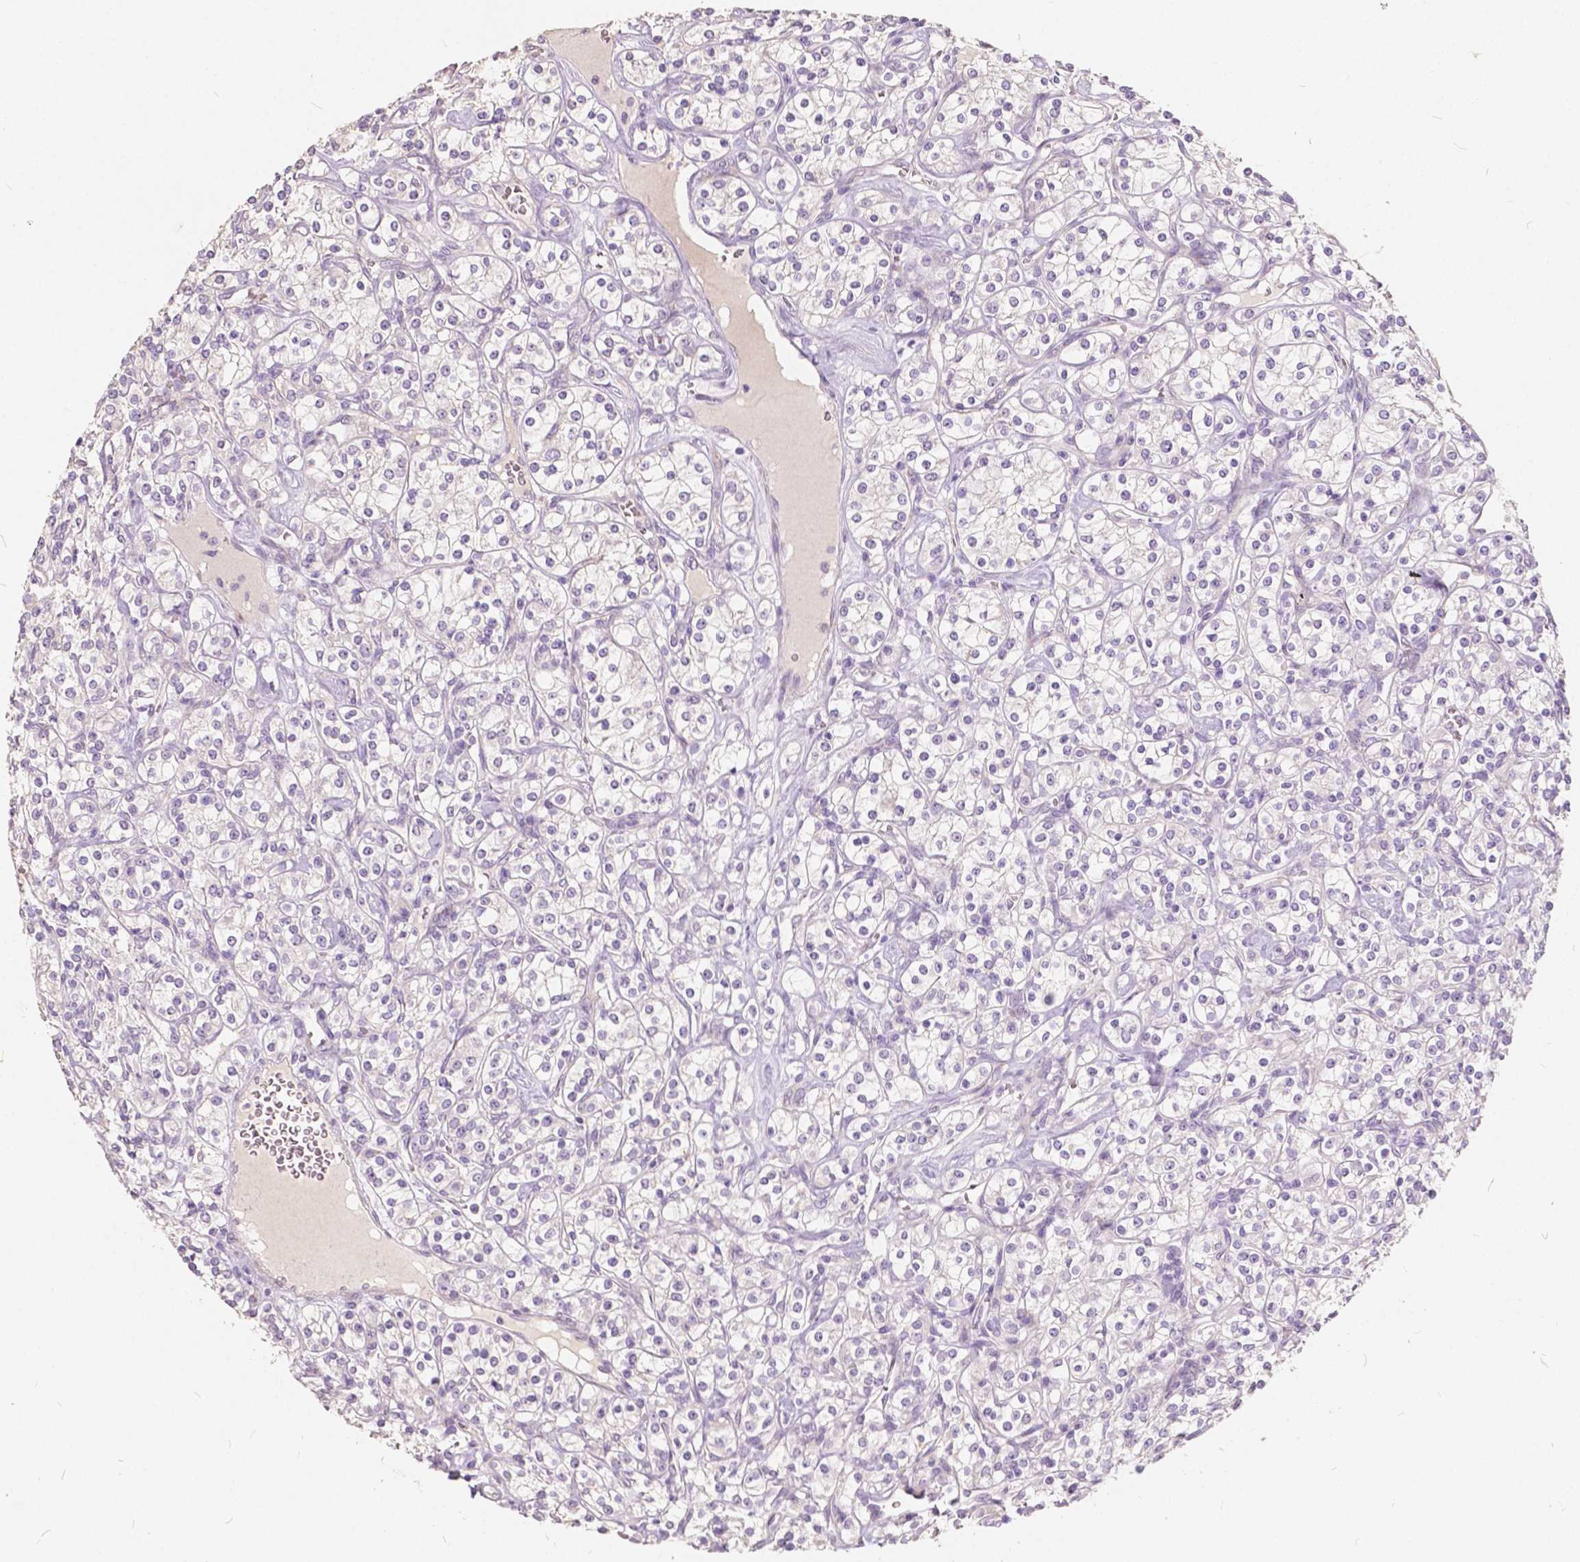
{"staining": {"intensity": "negative", "quantity": "none", "location": "none"}, "tissue": "renal cancer", "cell_type": "Tumor cells", "image_type": "cancer", "snomed": [{"axis": "morphology", "description": "Adenocarcinoma, NOS"}, {"axis": "topography", "description": "Kidney"}], "caption": "This micrograph is of renal cancer stained with IHC to label a protein in brown with the nuclei are counter-stained blue. There is no staining in tumor cells.", "gene": "SLC7A8", "patient": {"sex": "male", "age": 77}}